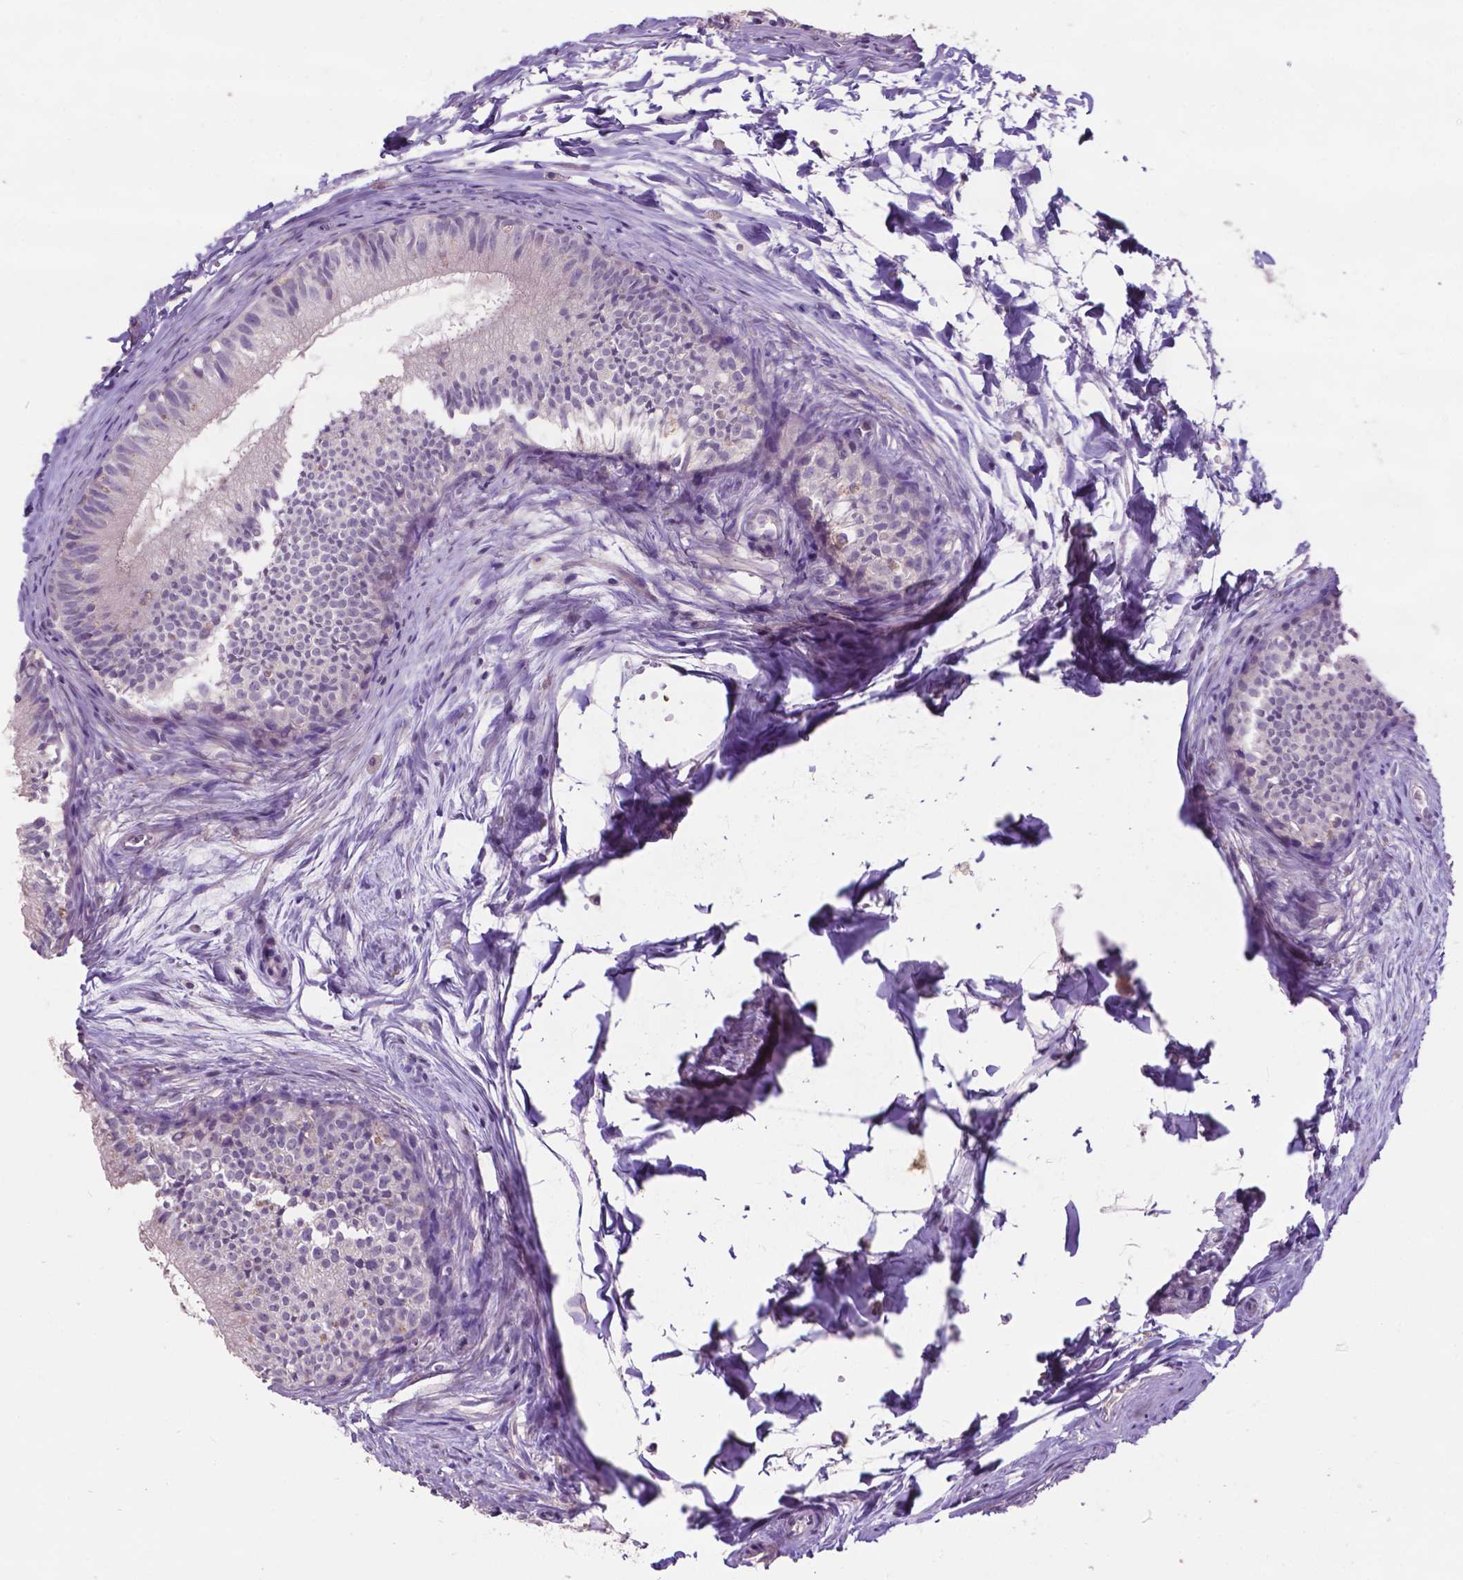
{"staining": {"intensity": "negative", "quantity": "none", "location": "none"}, "tissue": "epididymis", "cell_type": "Glandular cells", "image_type": "normal", "snomed": [{"axis": "morphology", "description": "Normal tissue, NOS"}, {"axis": "topography", "description": "Epididymis"}], "caption": "The photomicrograph exhibits no significant expression in glandular cells of epididymis.", "gene": "PLSCR1", "patient": {"sex": "male", "age": 45}}